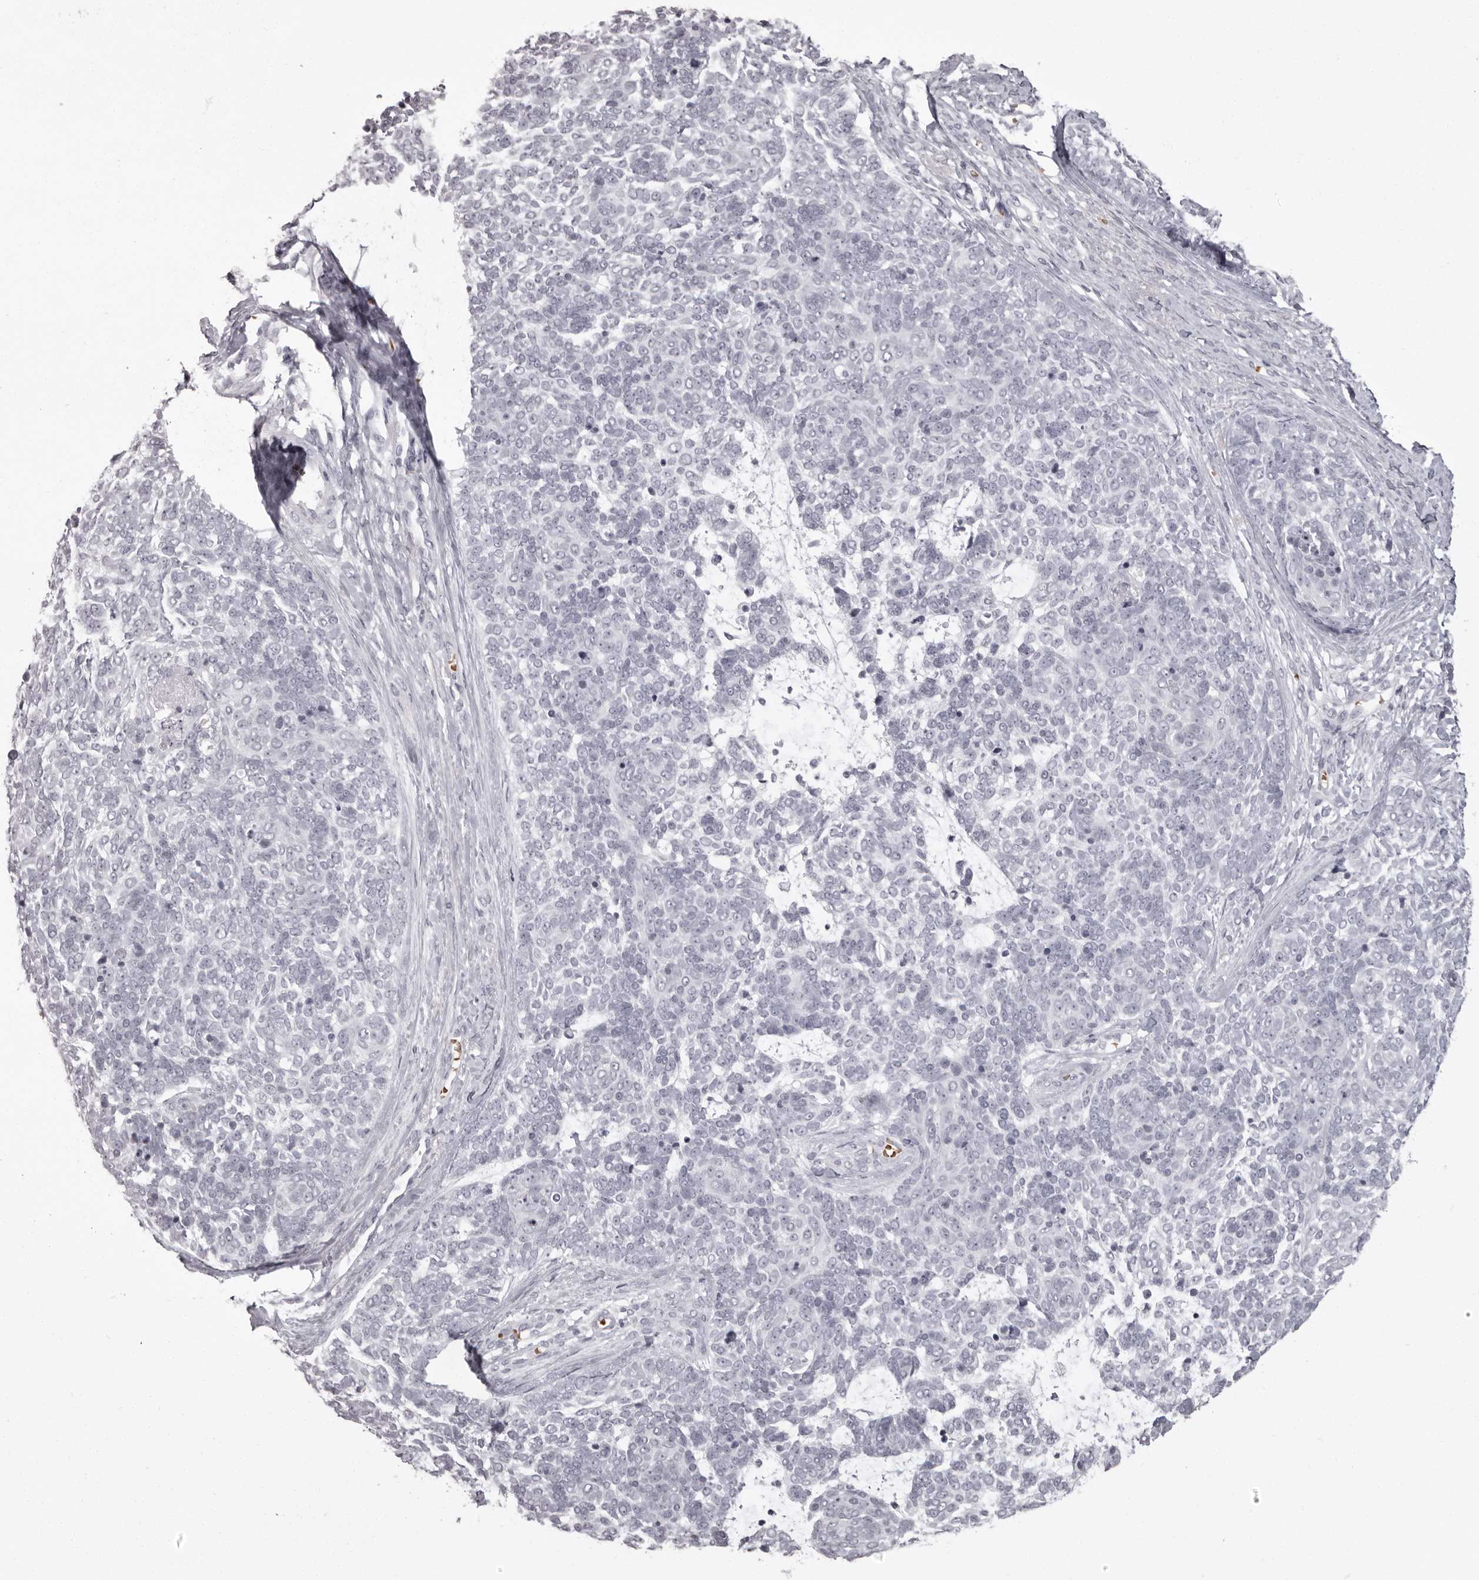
{"staining": {"intensity": "negative", "quantity": "none", "location": "none"}, "tissue": "skin cancer", "cell_type": "Tumor cells", "image_type": "cancer", "snomed": [{"axis": "morphology", "description": "Basal cell carcinoma"}, {"axis": "topography", "description": "Skin"}], "caption": "High magnification brightfield microscopy of skin cancer (basal cell carcinoma) stained with DAB (brown) and counterstained with hematoxylin (blue): tumor cells show no significant staining.", "gene": "C8orf74", "patient": {"sex": "female", "age": 81}}